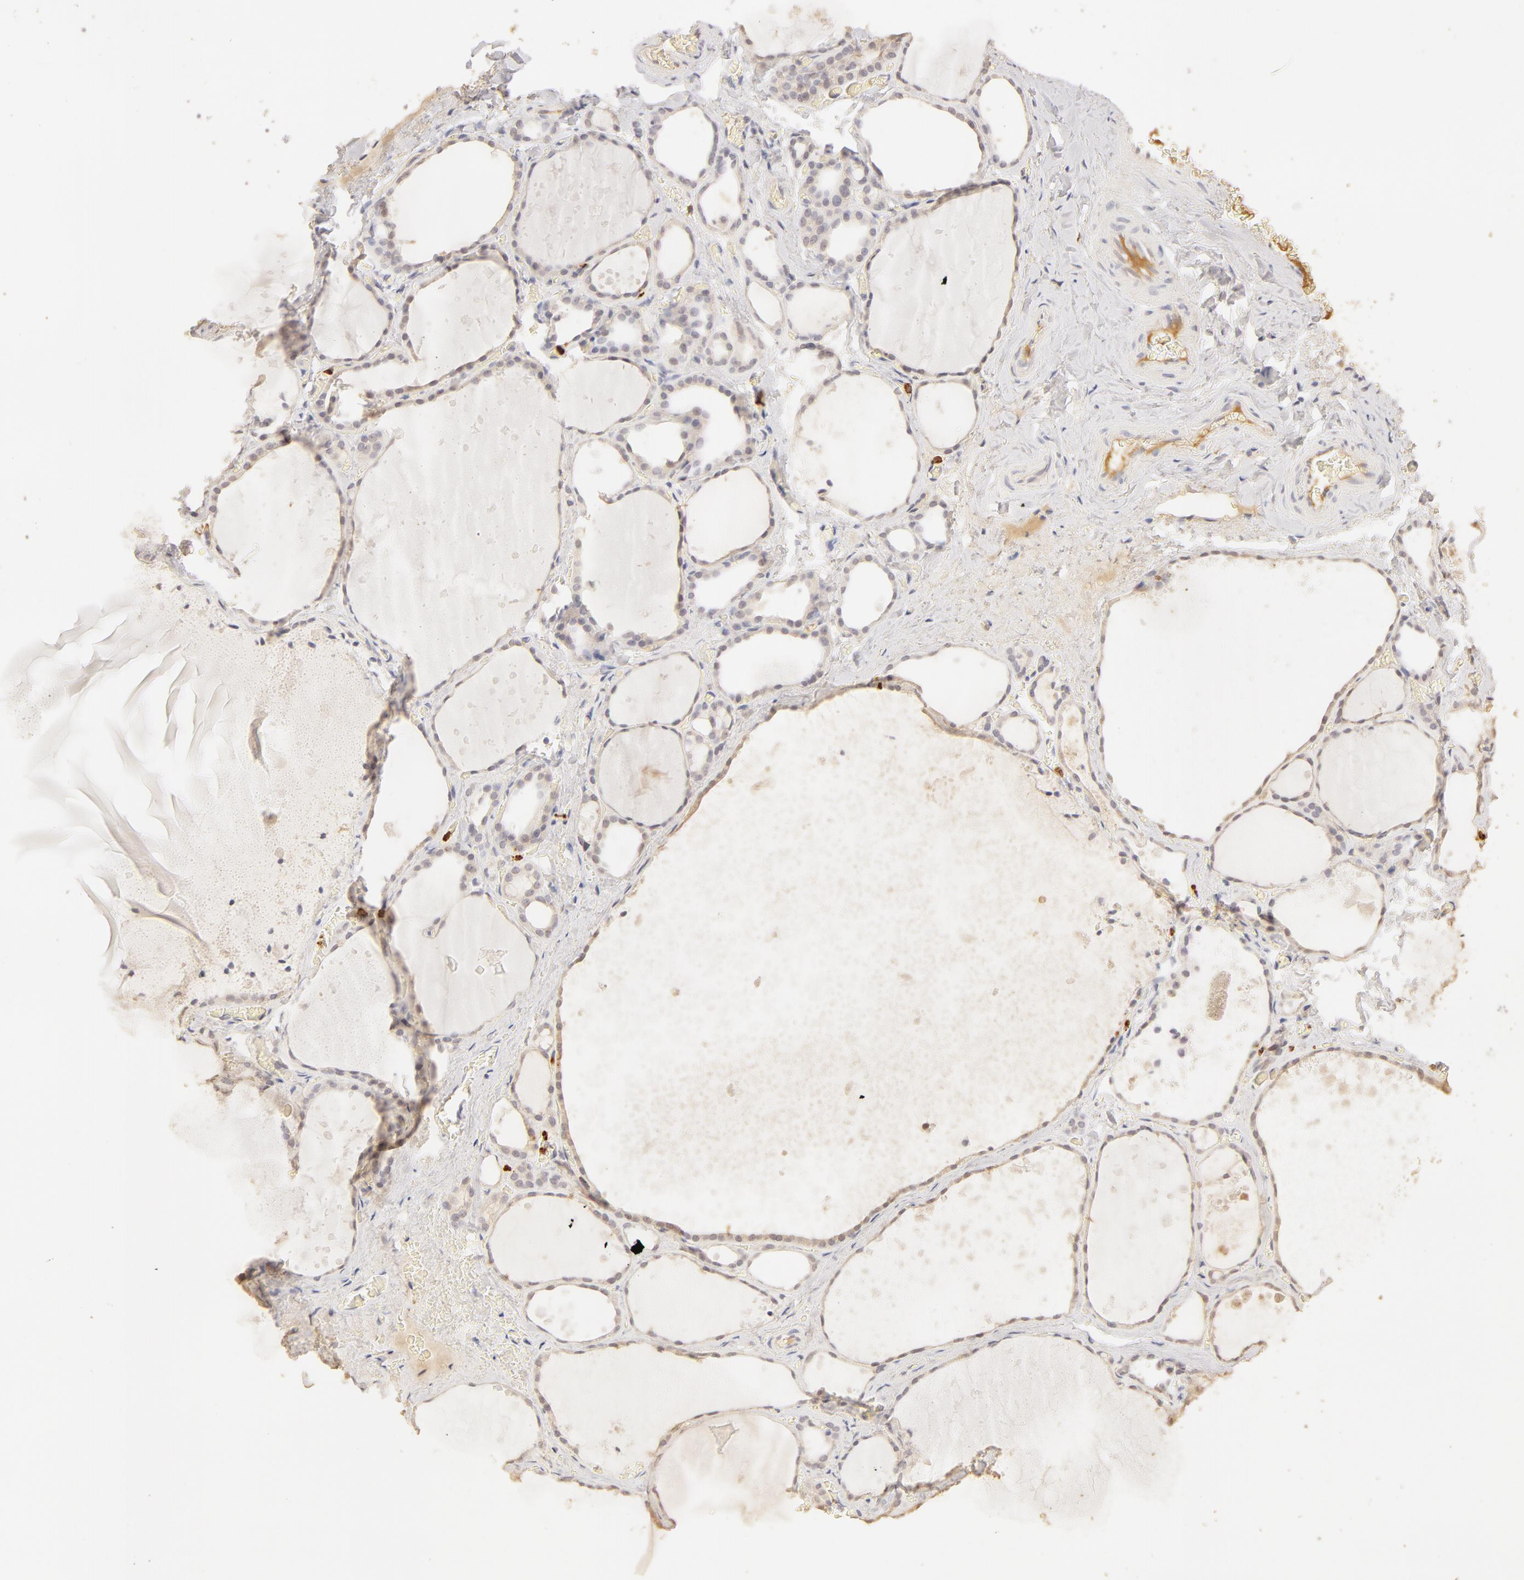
{"staining": {"intensity": "weak", "quantity": ">75%", "location": "cytoplasmic/membranous"}, "tissue": "thyroid gland", "cell_type": "Glandular cells", "image_type": "normal", "snomed": [{"axis": "morphology", "description": "Normal tissue, NOS"}, {"axis": "topography", "description": "Thyroid gland"}], "caption": "Glandular cells display low levels of weak cytoplasmic/membranous staining in approximately >75% of cells in normal human thyroid gland.", "gene": "C1R", "patient": {"sex": "male", "age": 76}}